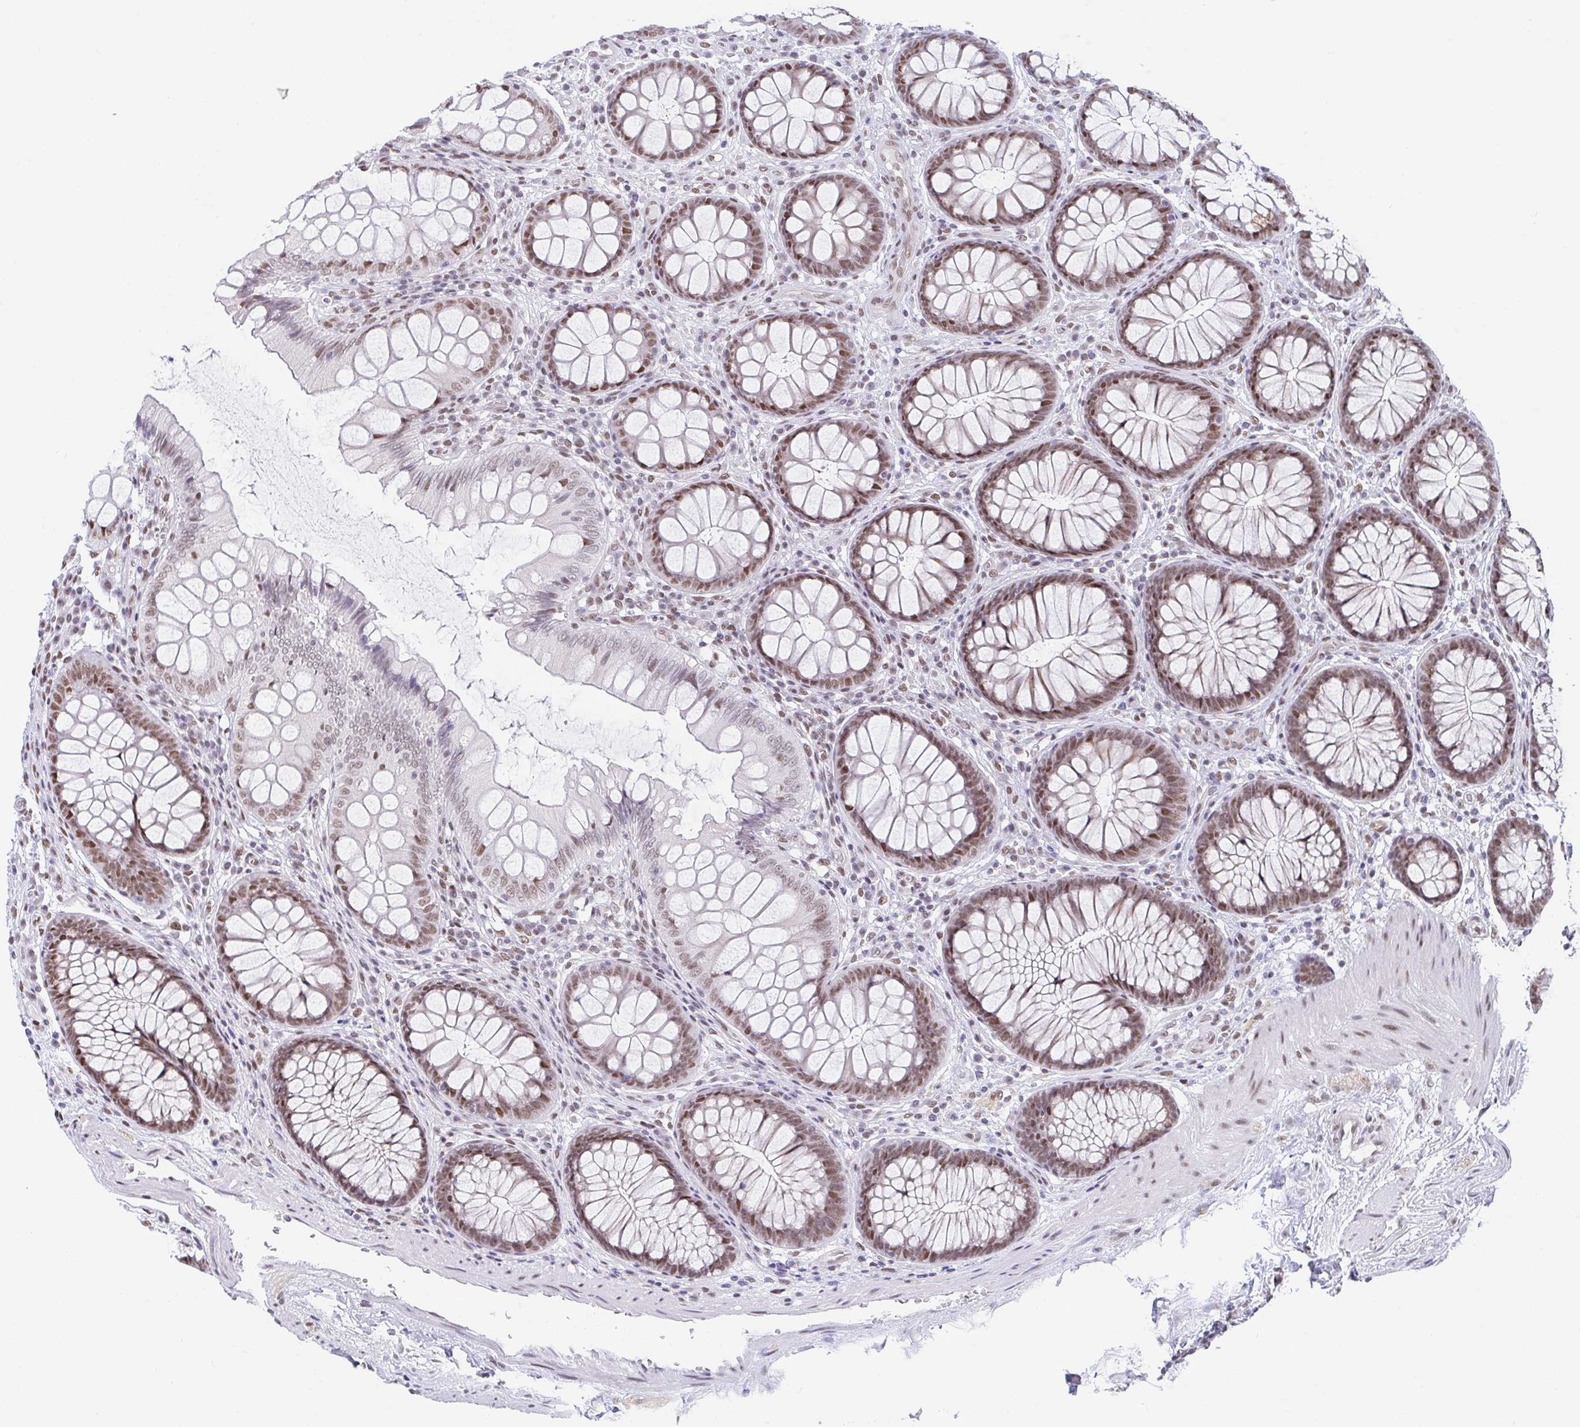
{"staining": {"intensity": "negative", "quantity": "none", "location": "none"}, "tissue": "colon", "cell_type": "Endothelial cells", "image_type": "normal", "snomed": [{"axis": "morphology", "description": "Normal tissue, NOS"}, {"axis": "morphology", "description": "Adenoma, NOS"}, {"axis": "topography", "description": "Soft tissue"}, {"axis": "topography", "description": "Colon"}], "caption": "The immunohistochemistry (IHC) micrograph has no significant positivity in endothelial cells of colon. Nuclei are stained in blue.", "gene": "SLC7A10", "patient": {"sex": "male", "age": 47}}